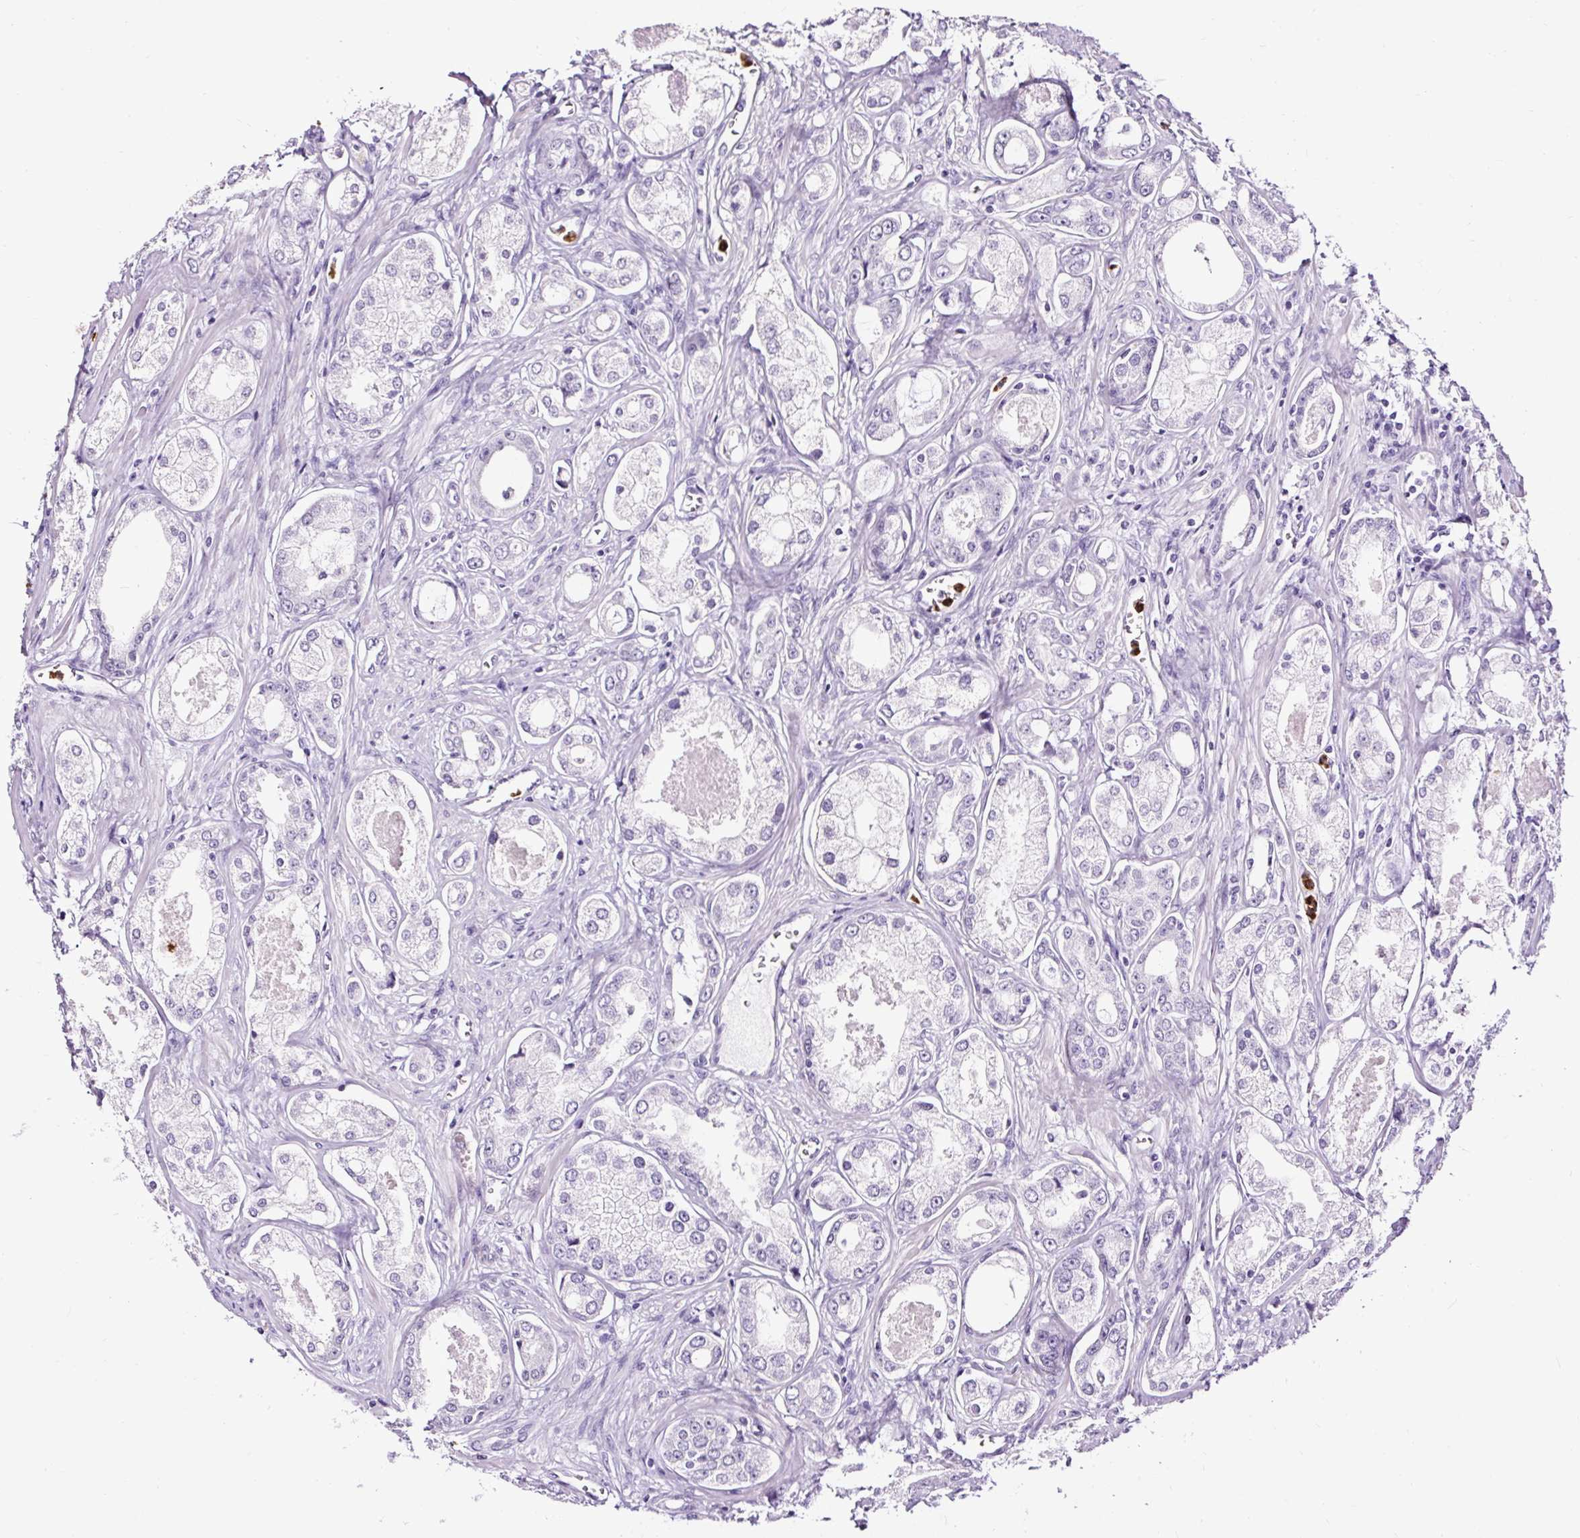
{"staining": {"intensity": "negative", "quantity": "none", "location": "none"}, "tissue": "prostate cancer", "cell_type": "Tumor cells", "image_type": "cancer", "snomed": [{"axis": "morphology", "description": "Adenocarcinoma, Low grade"}, {"axis": "topography", "description": "Prostate"}], "caption": "Prostate cancer (adenocarcinoma (low-grade)) was stained to show a protein in brown. There is no significant positivity in tumor cells.", "gene": "SLC7A8", "patient": {"sex": "male", "age": 68}}